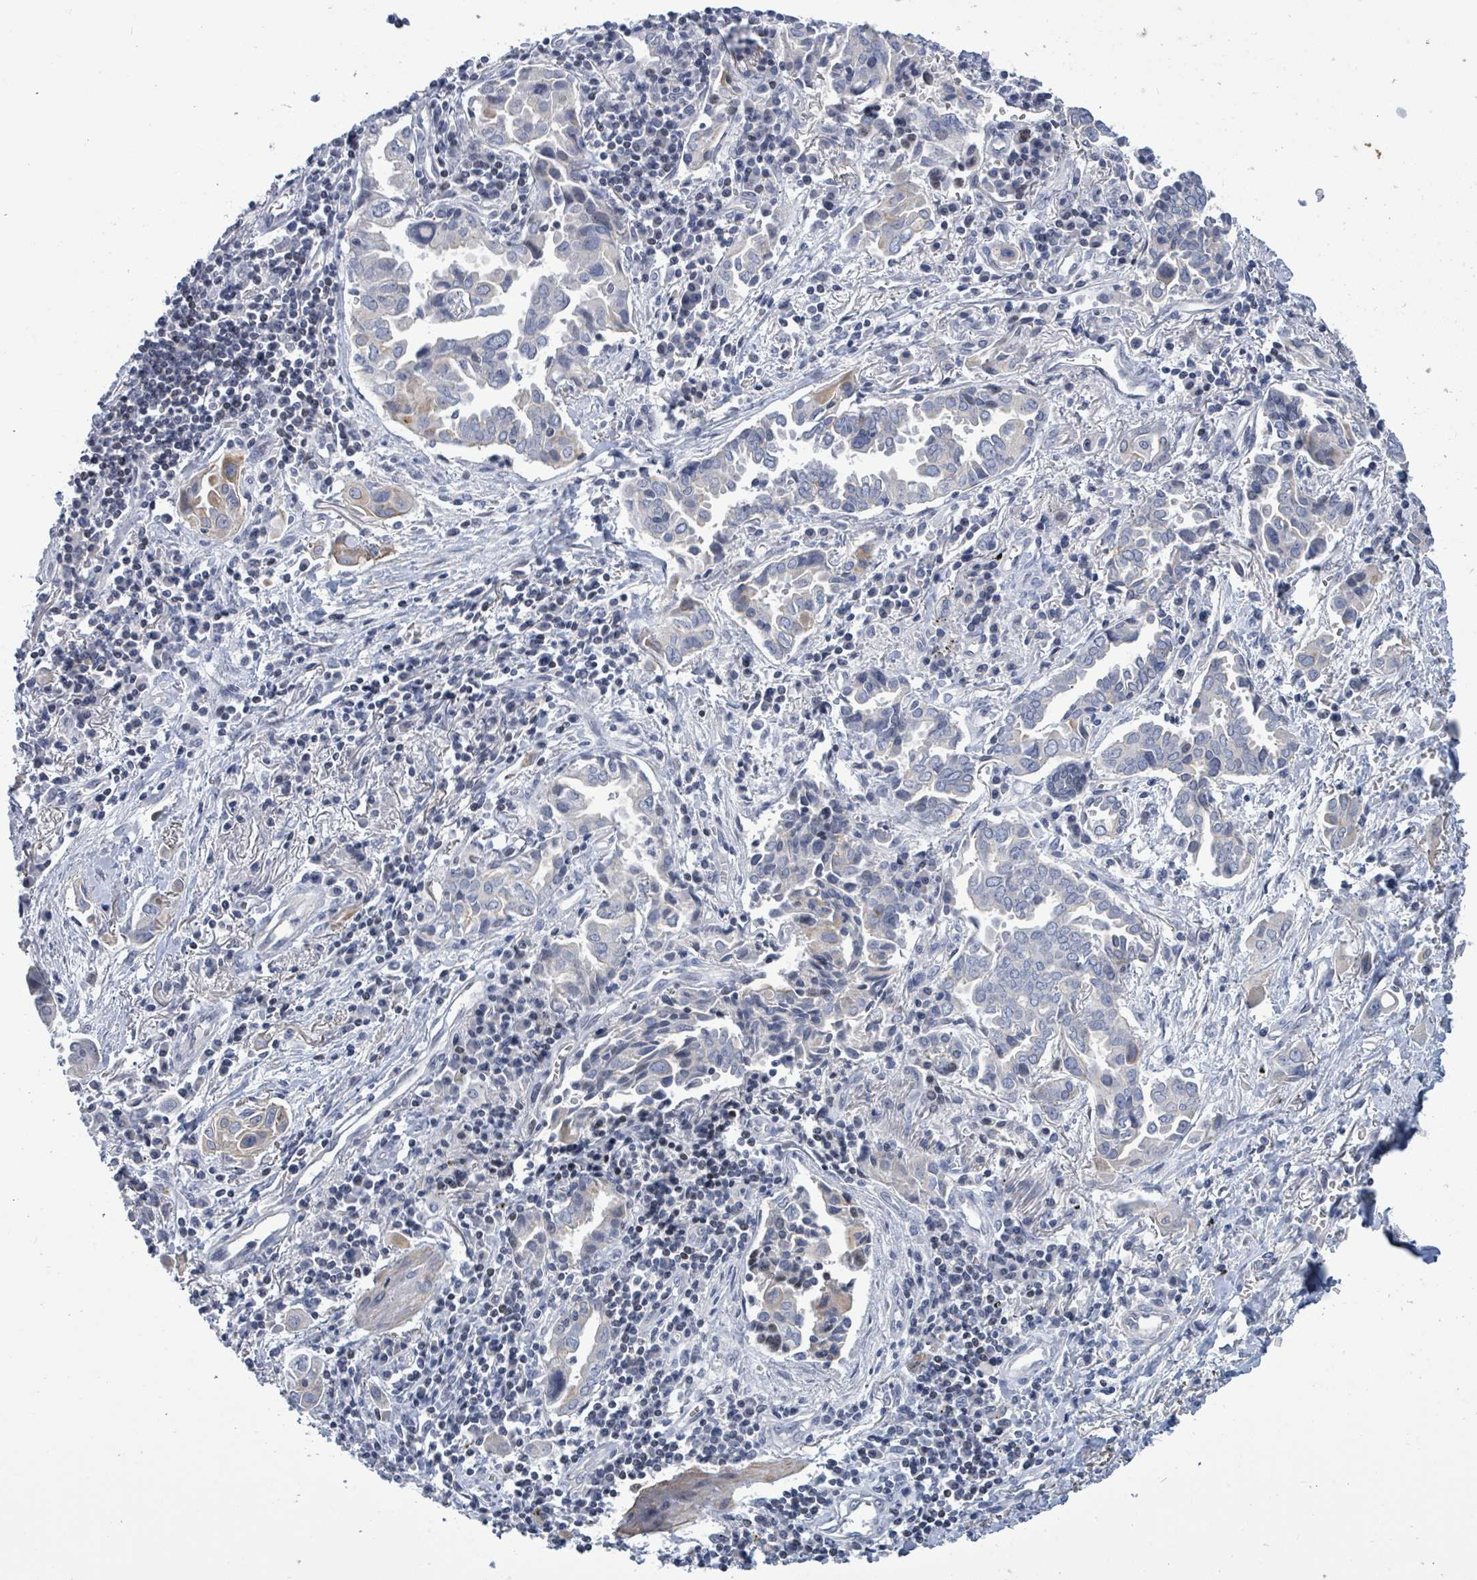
{"staining": {"intensity": "weak", "quantity": "<25%", "location": "cytoplasmic/membranous"}, "tissue": "lung cancer", "cell_type": "Tumor cells", "image_type": "cancer", "snomed": [{"axis": "morphology", "description": "Adenocarcinoma, NOS"}, {"axis": "topography", "description": "Lung"}], "caption": "Tumor cells are negative for protein expression in human lung cancer.", "gene": "NTN3", "patient": {"sex": "male", "age": 76}}